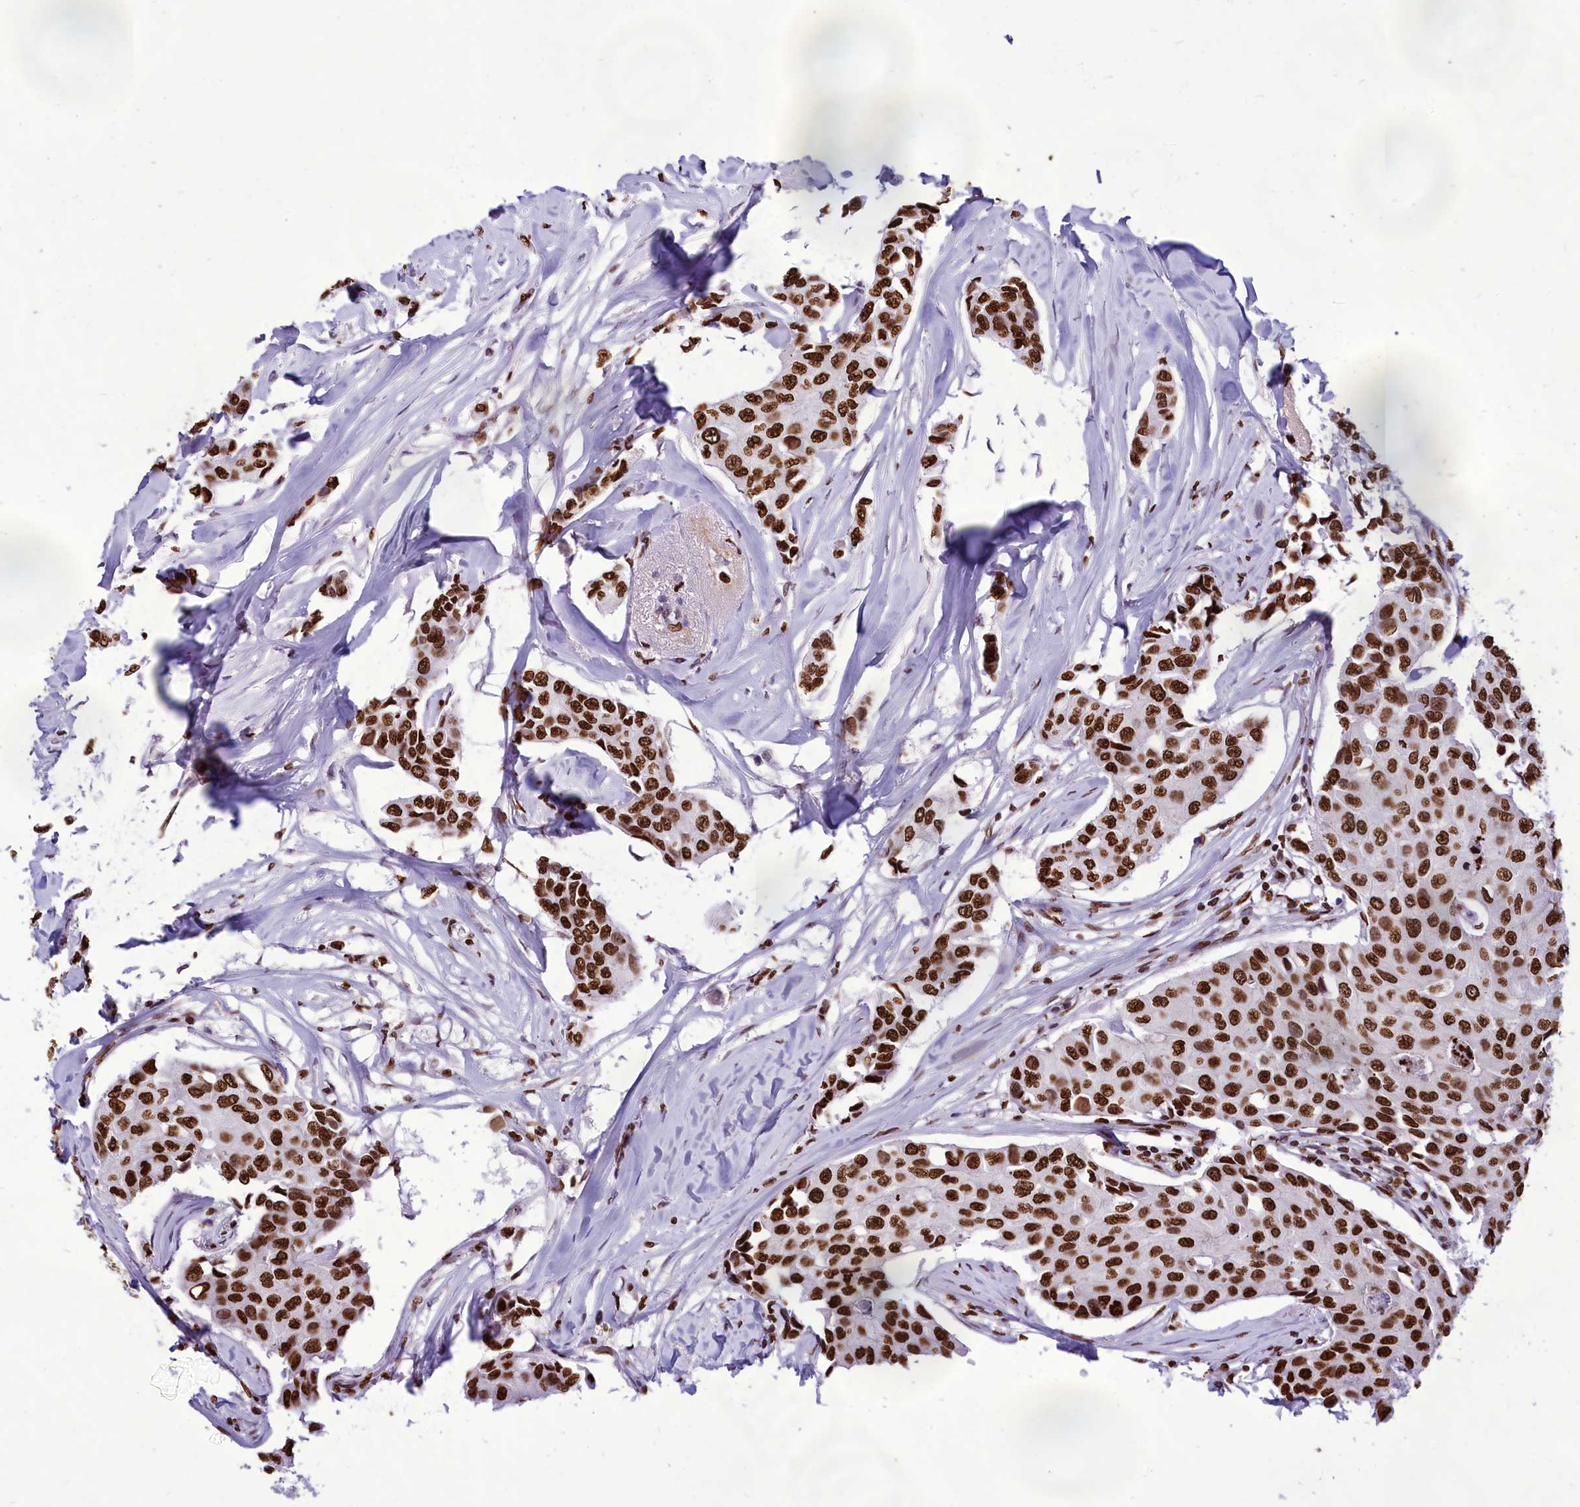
{"staining": {"intensity": "strong", "quantity": ">75%", "location": "nuclear"}, "tissue": "breast cancer", "cell_type": "Tumor cells", "image_type": "cancer", "snomed": [{"axis": "morphology", "description": "Duct carcinoma"}, {"axis": "topography", "description": "Breast"}], "caption": "This is an image of immunohistochemistry (IHC) staining of breast cancer (infiltrating ductal carcinoma), which shows strong staining in the nuclear of tumor cells.", "gene": "AKAP17A", "patient": {"sex": "female", "age": 80}}